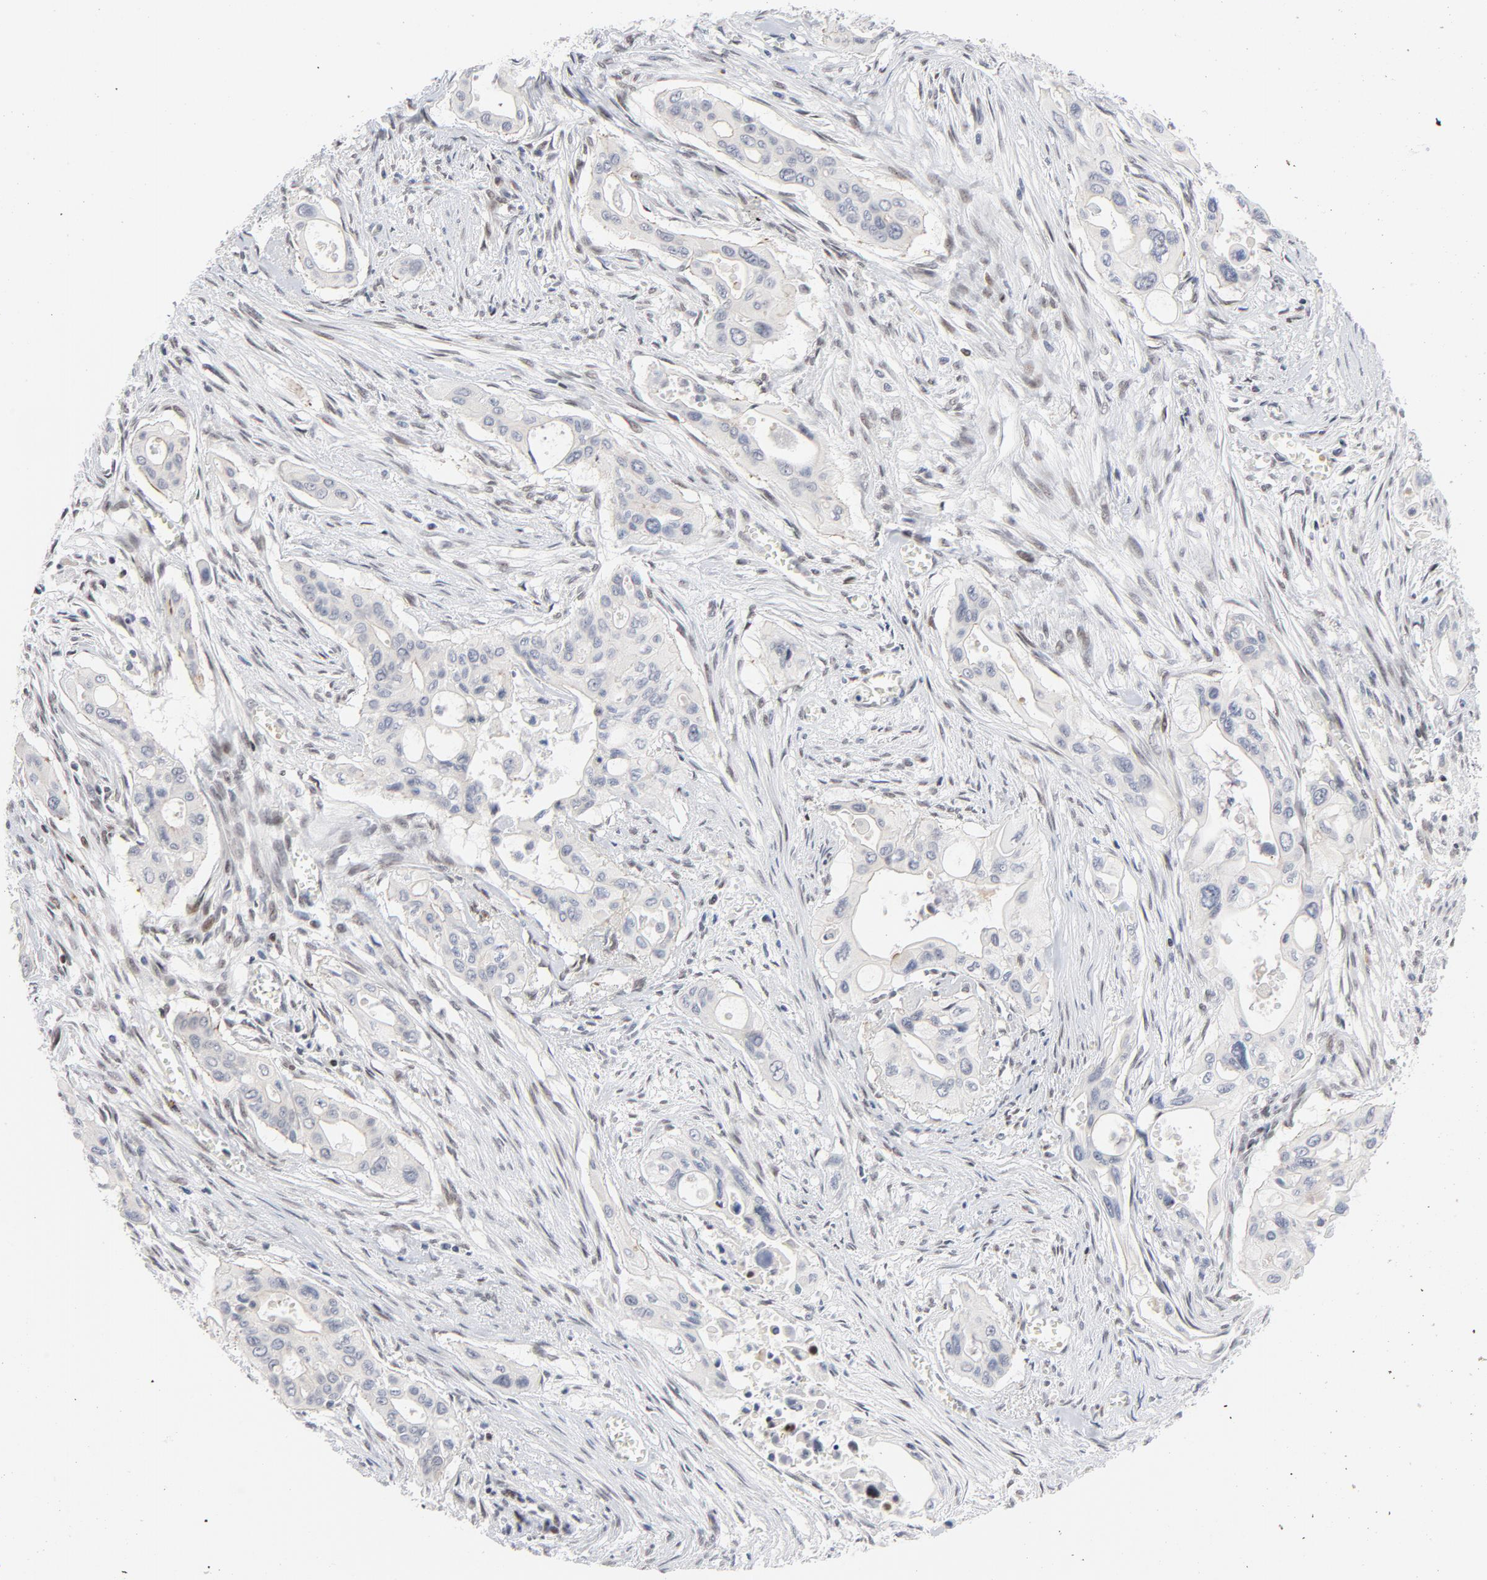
{"staining": {"intensity": "negative", "quantity": "none", "location": "none"}, "tissue": "pancreatic cancer", "cell_type": "Tumor cells", "image_type": "cancer", "snomed": [{"axis": "morphology", "description": "Adenocarcinoma, NOS"}, {"axis": "topography", "description": "Pancreas"}], "caption": "Pancreatic adenocarcinoma stained for a protein using IHC exhibits no staining tumor cells.", "gene": "NFIC", "patient": {"sex": "male", "age": 77}}